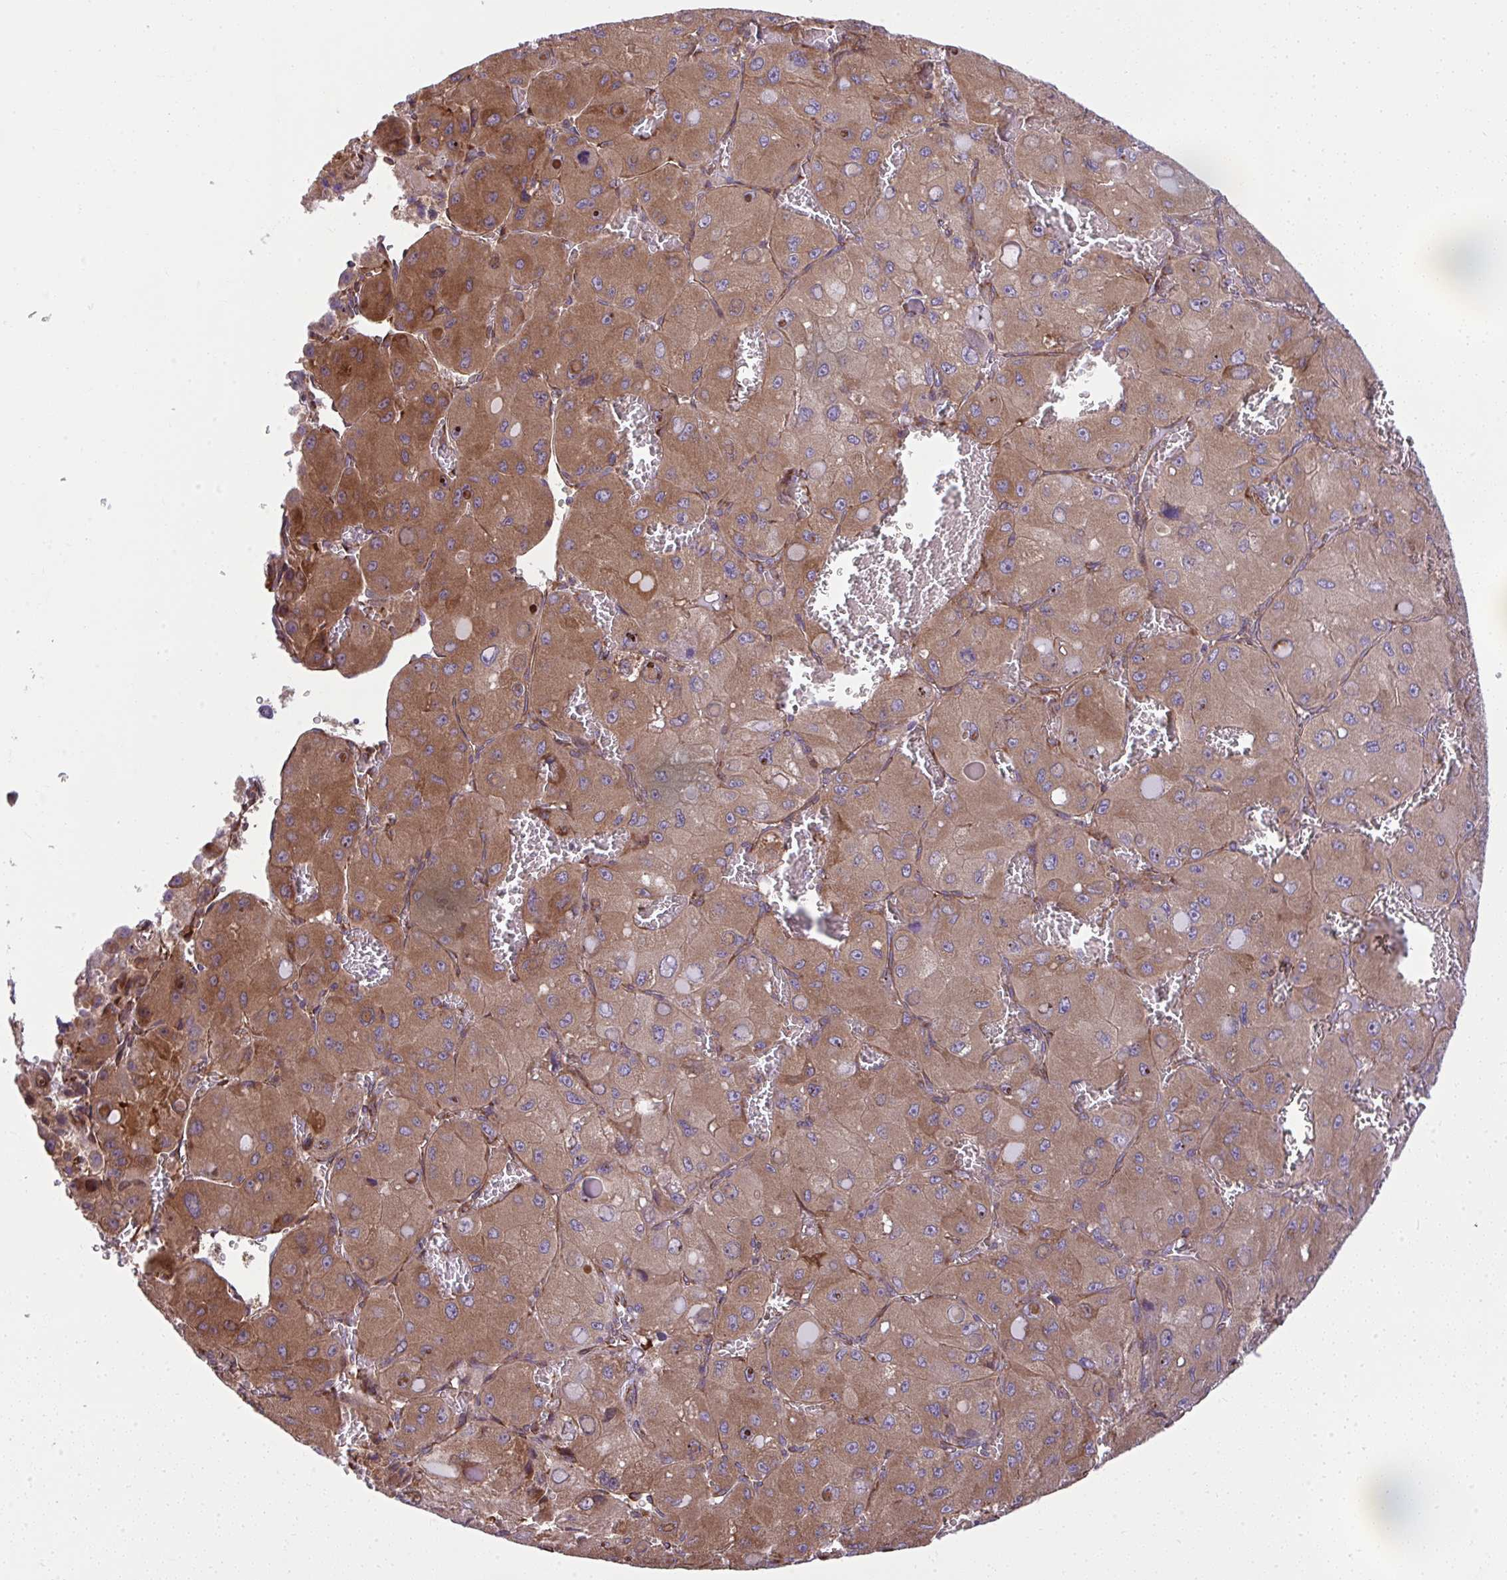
{"staining": {"intensity": "moderate", "quantity": ">75%", "location": "cytoplasmic/membranous"}, "tissue": "liver cancer", "cell_type": "Tumor cells", "image_type": "cancer", "snomed": [{"axis": "morphology", "description": "Carcinoma, Hepatocellular, NOS"}, {"axis": "topography", "description": "Liver"}], "caption": "Immunohistochemistry of liver hepatocellular carcinoma reveals medium levels of moderate cytoplasmic/membranous staining in approximately >75% of tumor cells.", "gene": "NMNAT3", "patient": {"sex": "male", "age": 27}}